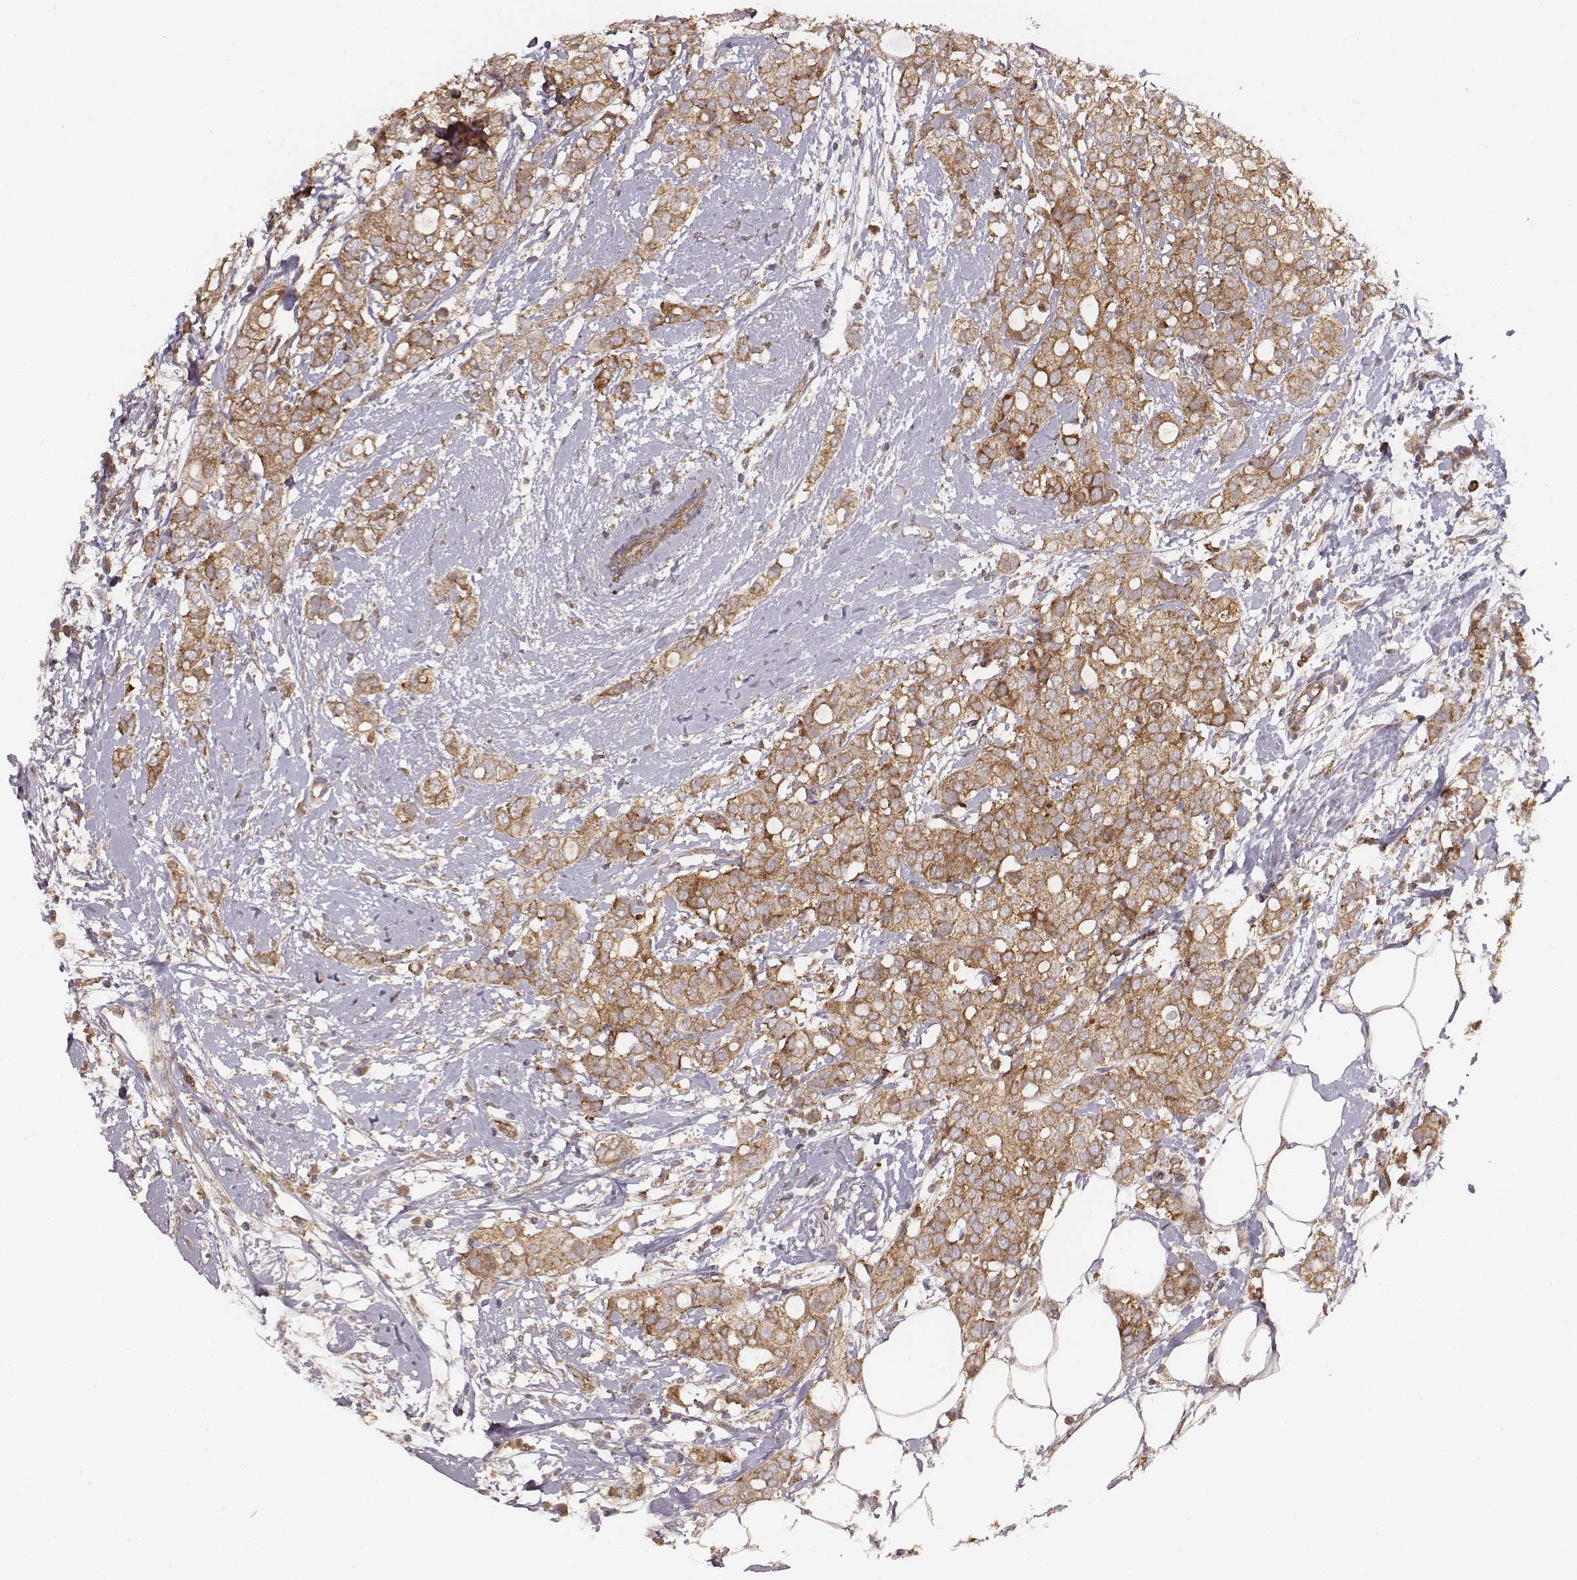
{"staining": {"intensity": "moderate", "quantity": ">75%", "location": "cytoplasmic/membranous"}, "tissue": "breast cancer", "cell_type": "Tumor cells", "image_type": "cancer", "snomed": [{"axis": "morphology", "description": "Duct carcinoma"}, {"axis": "topography", "description": "Breast"}], "caption": "Immunohistochemical staining of human intraductal carcinoma (breast) displays medium levels of moderate cytoplasmic/membranous staining in about >75% of tumor cells.", "gene": "VPS26A", "patient": {"sex": "female", "age": 40}}